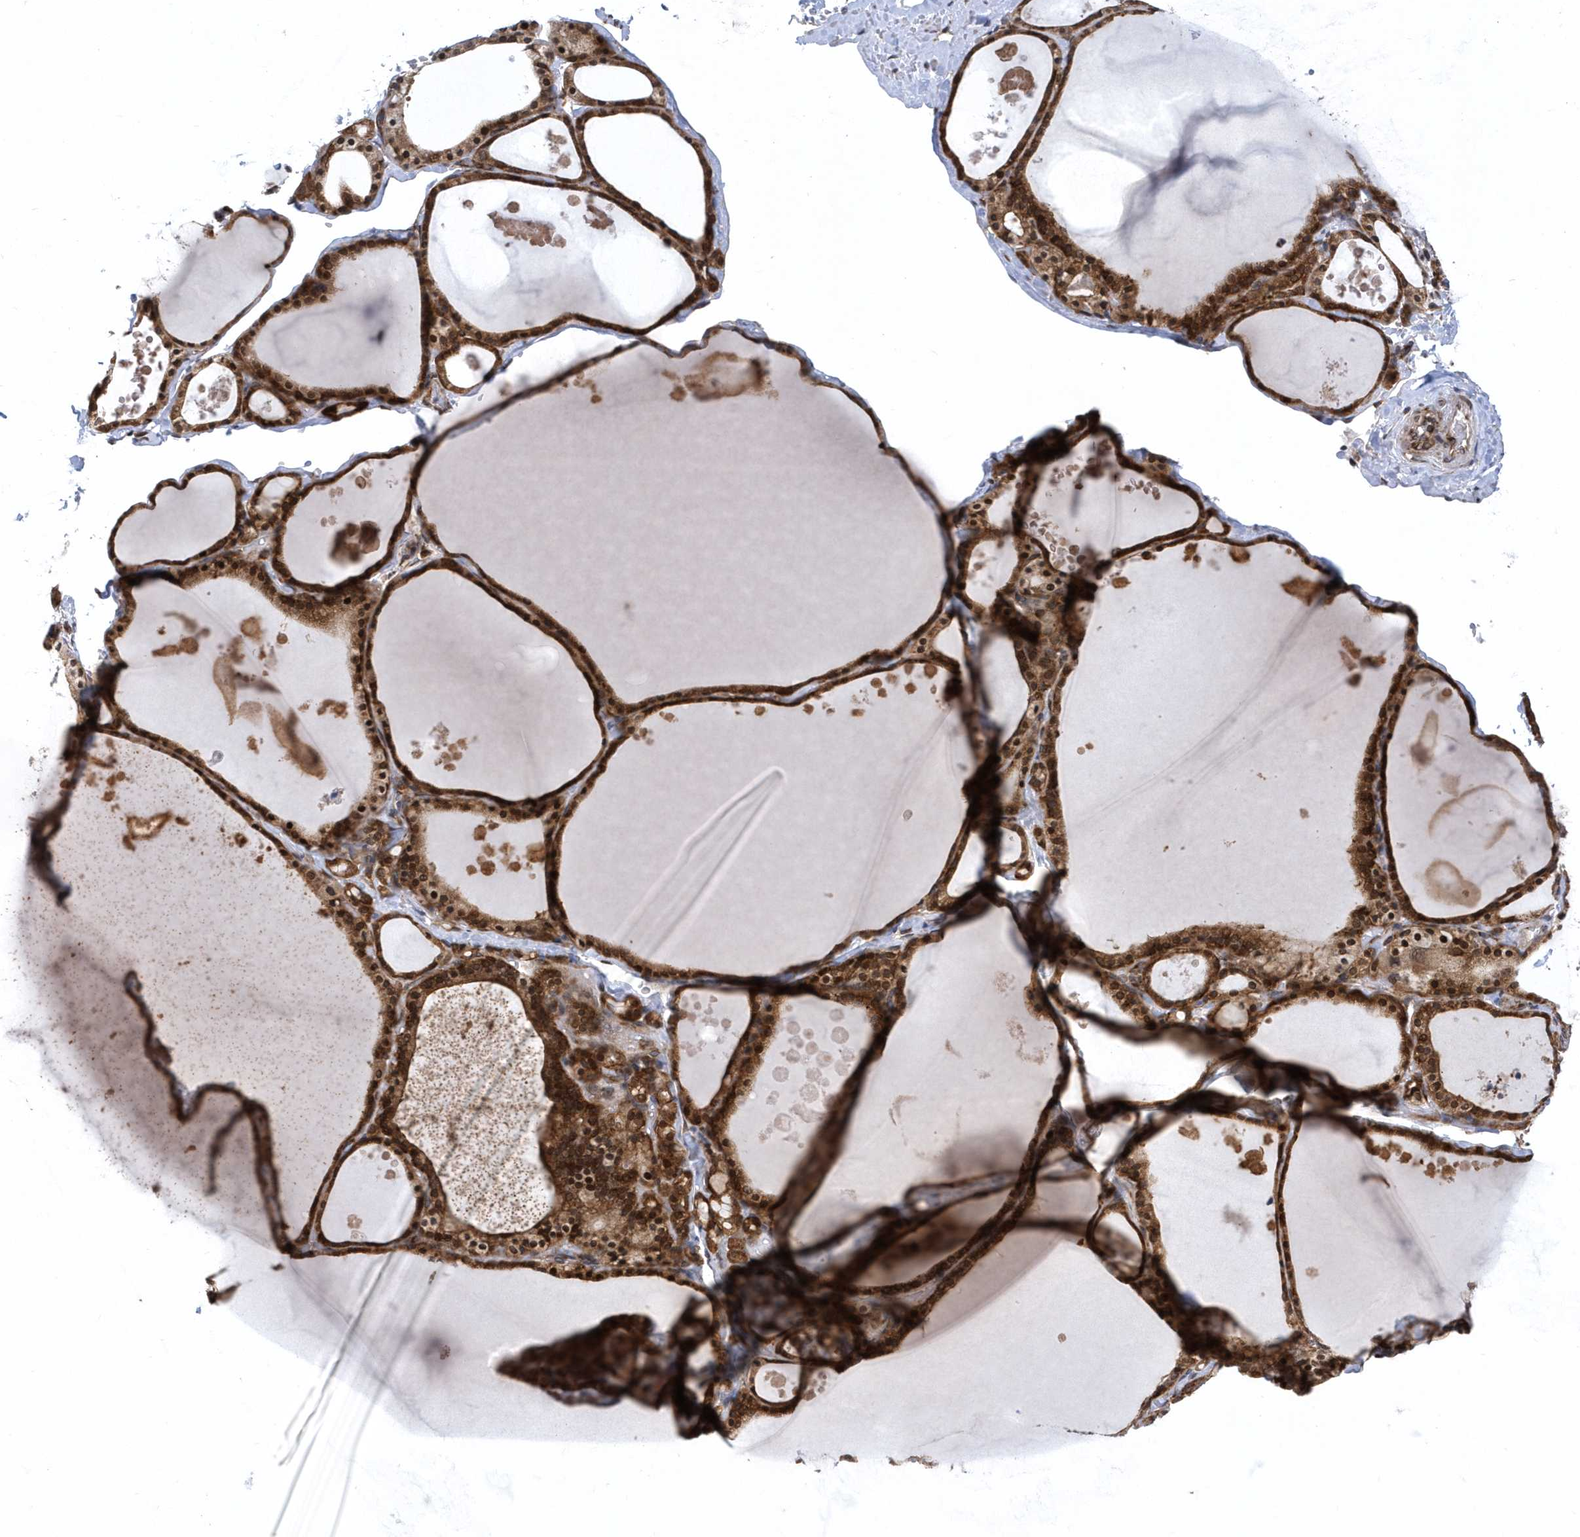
{"staining": {"intensity": "strong", "quantity": ">75%", "location": "cytoplasmic/membranous,nuclear"}, "tissue": "thyroid gland", "cell_type": "Glandular cells", "image_type": "normal", "snomed": [{"axis": "morphology", "description": "Normal tissue, NOS"}, {"axis": "topography", "description": "Thyroid gland"}], "caption": "Immunohistochemistry image of unremarkable human thyroid gland stained for a protein (brown), which shows high levels of strong cytoplasmic/membranous,nuclear expression in approximately >75% of glandular cells.", "gene": "PHF1", "patient": {"sex": "male", "age": 56}}